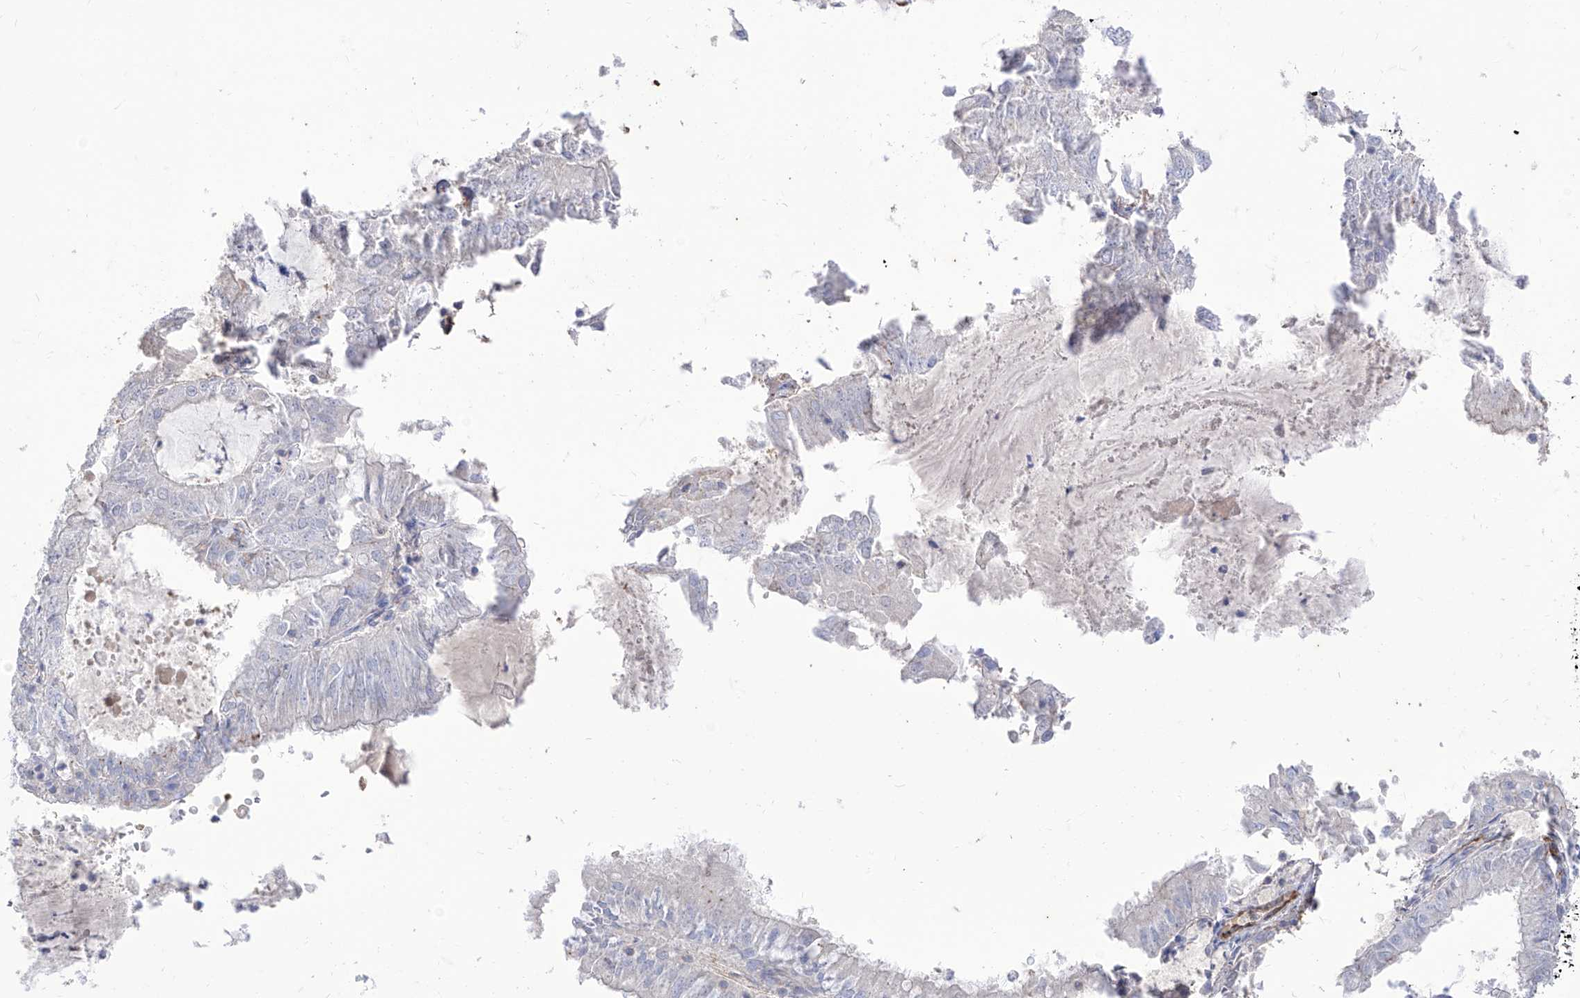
{"staining": {"intensity": "negative", "quantity": "none", "location": "none"}, "tissue": "endometrial cancer", "cell_type": "Tumor cells", "image_type": "cancer", "snomed": [{"axis": "morphology", "description": "Adenocarcinoma, NOS"}, {"axis": "topography", "description": "Endometrium"}], "caption": "DAB immunohistochemical staining of human adenocarcinoma (endometrial) demonstrates no significant staining in tumor cells. (DAB IHC visualized using brightfield microscopy, high magnification).", "gene": "C1orf74", "patient": {"sex": "female", "age": 57}}